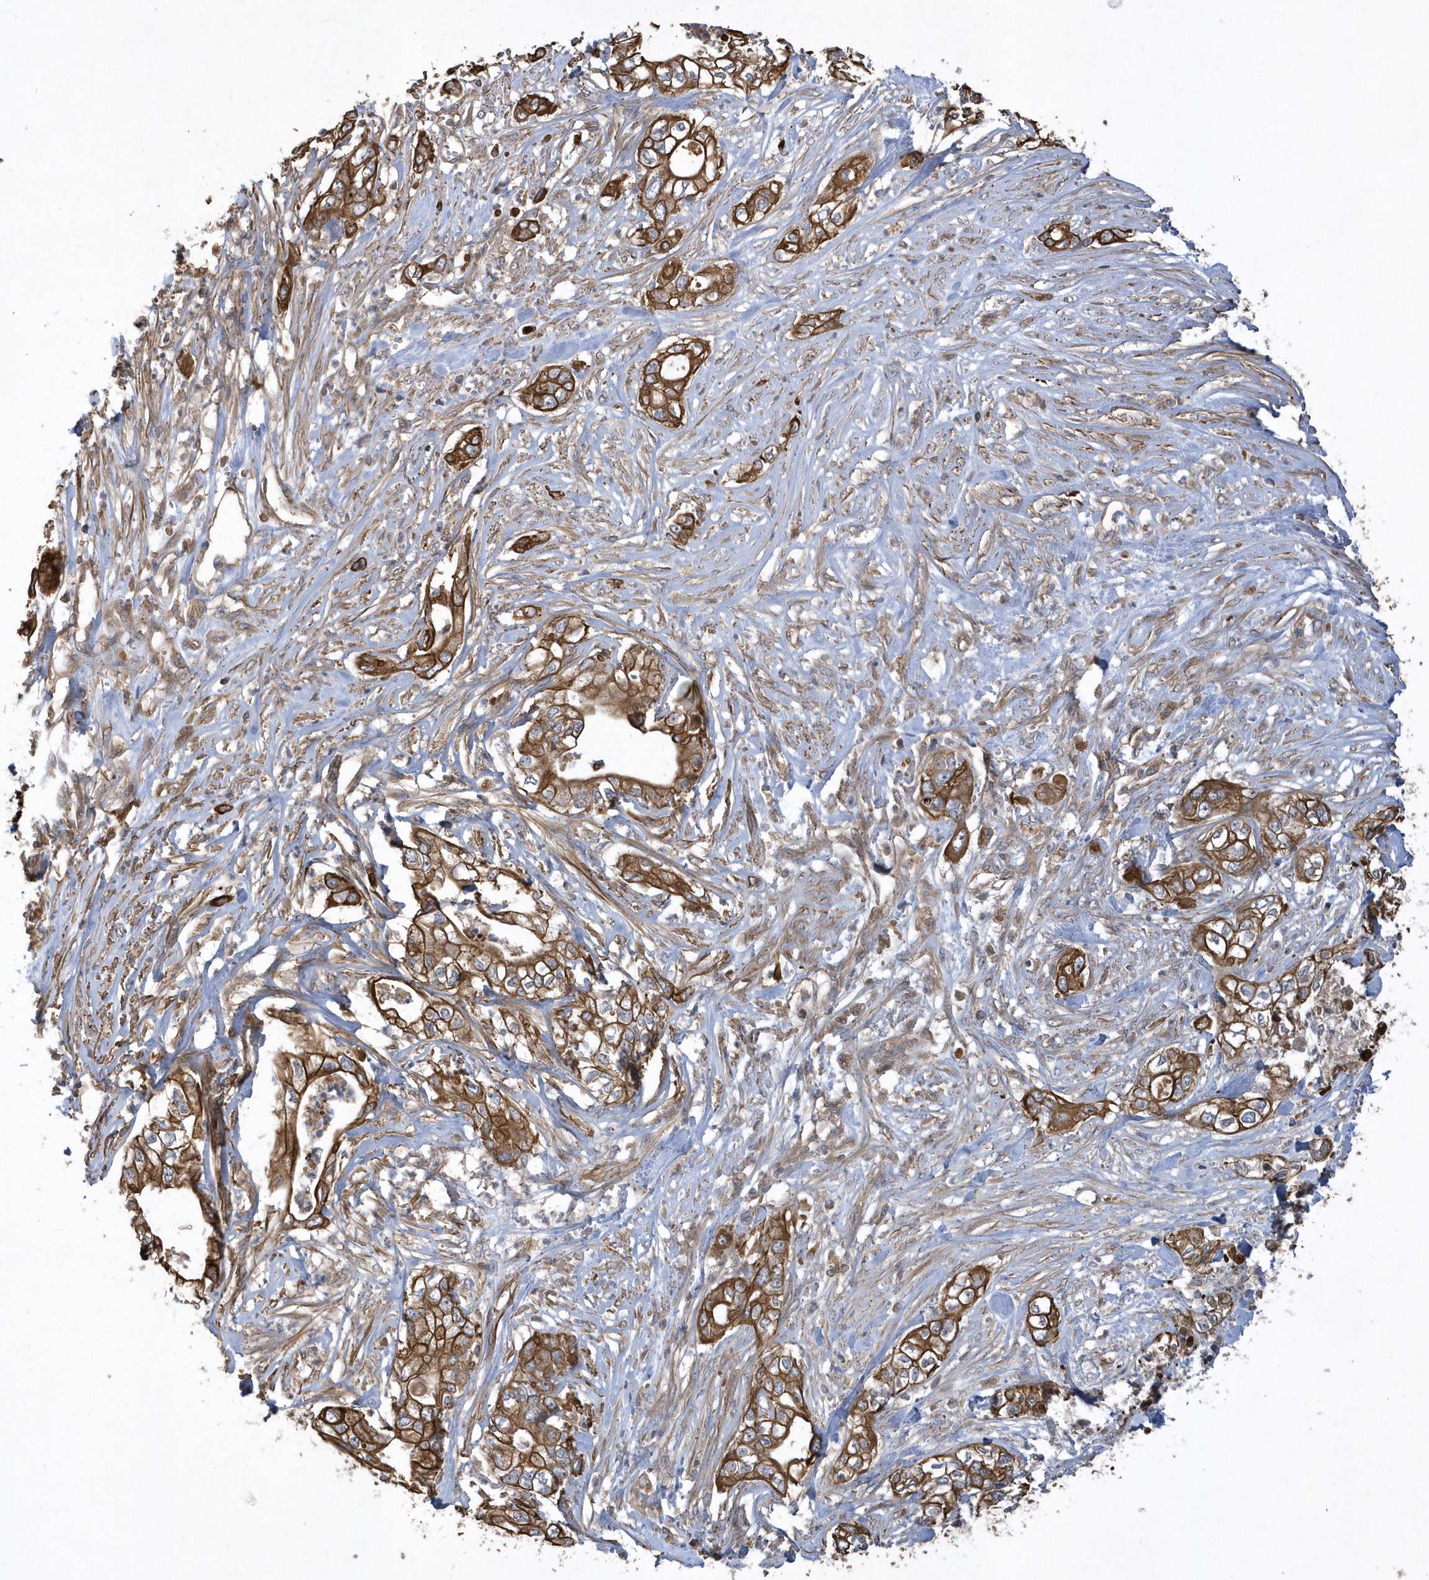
{"staining": {"intensity": "strong", "quantity": ">75%", "location": "cytoplasmic/membranous"}, "tissue": "pancreatic cancer", "cell_type": "Tumor cells", "image_type": "cancer", "snomed": [{"axis": "morphology", "description": "Adenocarcinoma, NOS"}, {"axis": "topography", "description": "Pancreas"}], "caption": "Immunohistochemistry micrograph of neoplastic tissue: pancreatic cancer (adenocarcinoma) stained using IHC demonstrates high levels of strong protein expression localized specifically in the cytoplasmic/membranous of tumor cells, appearing as a cytoplasmic/membranous brown color.", "gene": "SENP8", "patient": {"sex": "female", "age": 78}}